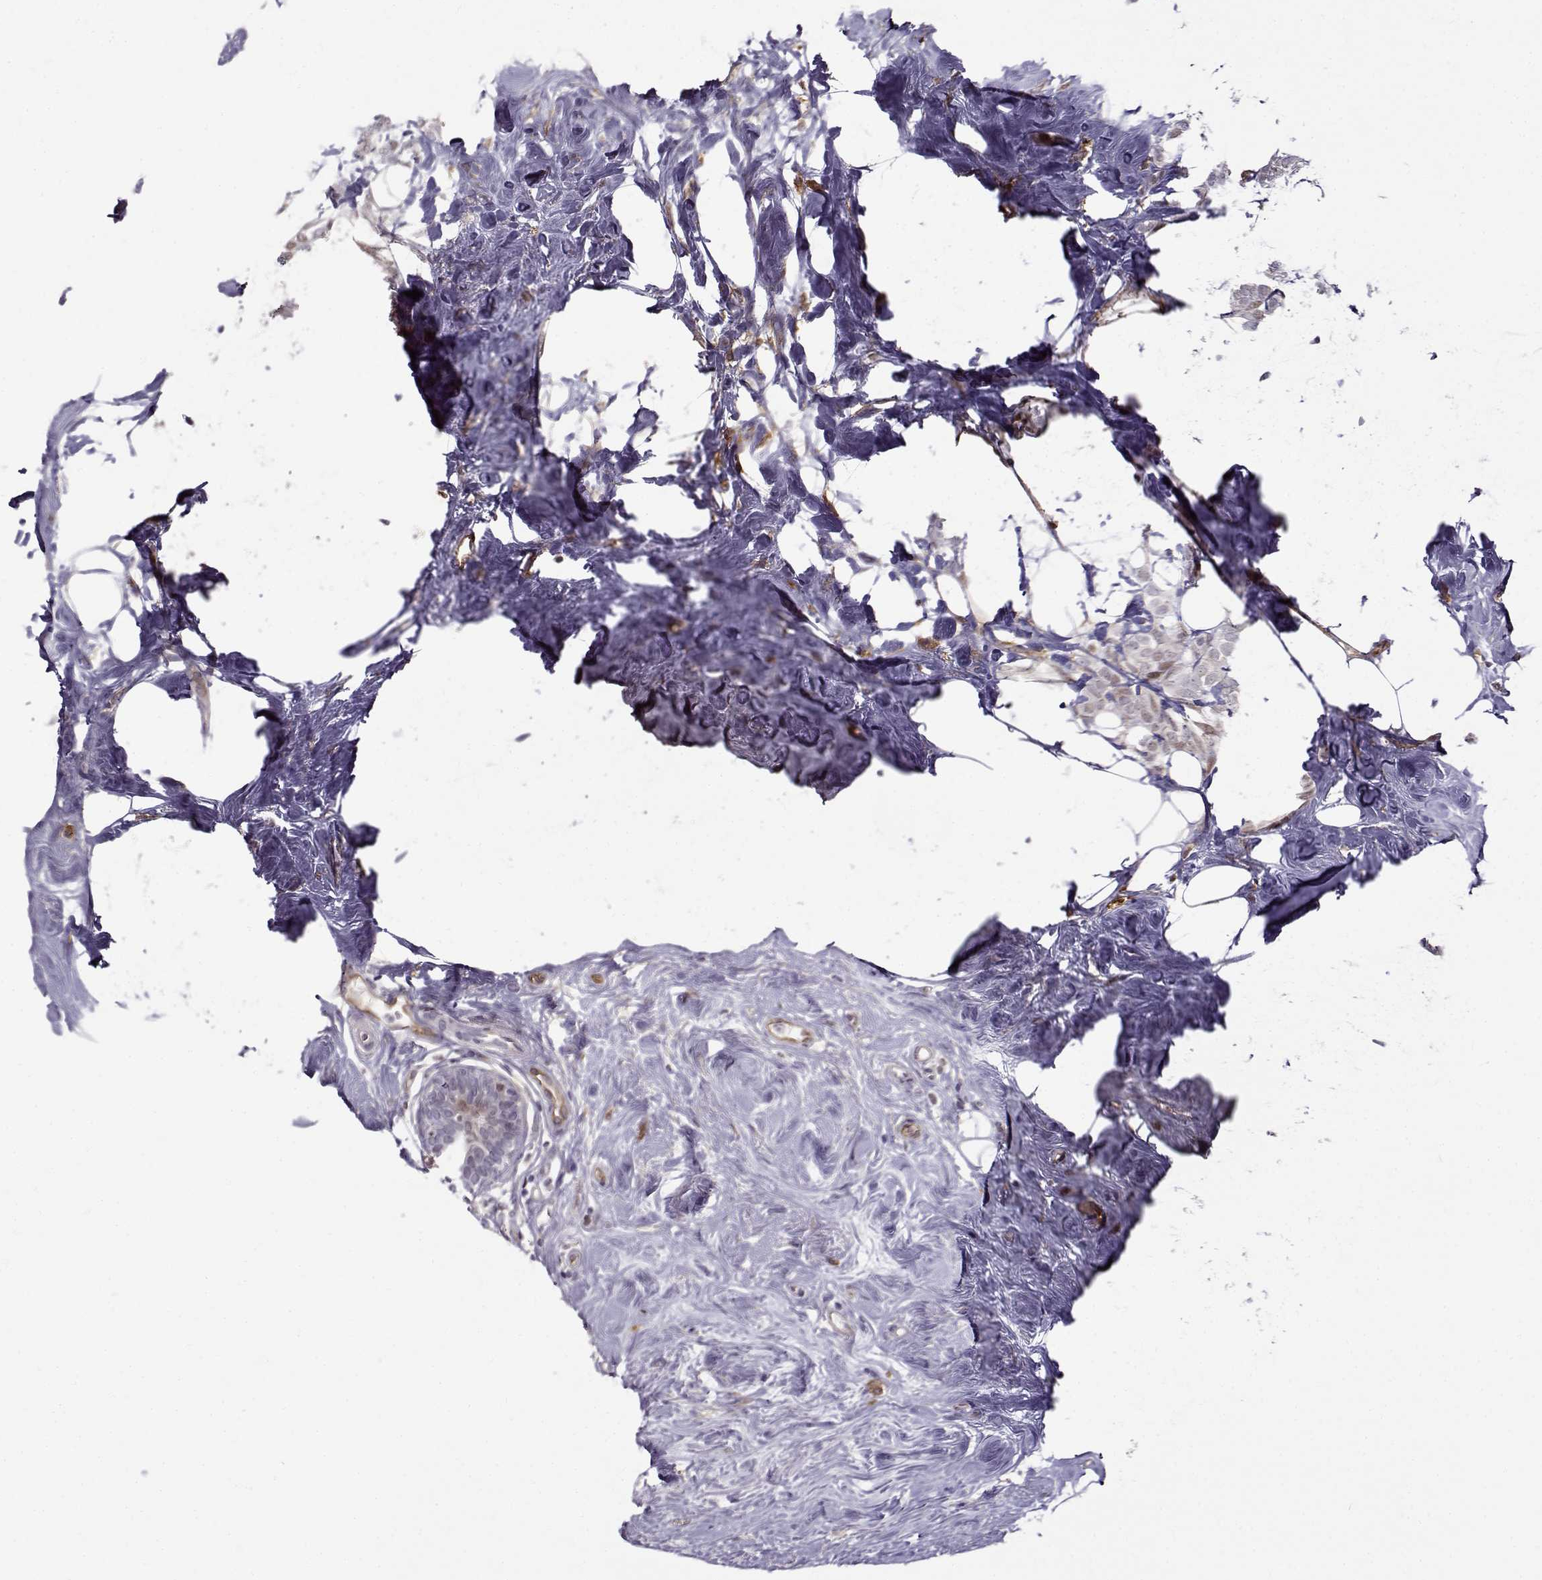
{"staining": {"intensity": "negative", "quantity": "none", "location": "none"}, "tissue": "breast cancer", "cell_type": "Tumor cells", "image_type": "cancer", "snomed": [{"axis": "morphology", "description": "Lobular carcinoma"}, {"axis": "topography", "description": "Breast"}], "caption": "Immunohistochemistry image of human breast cancer (lobular carcinoma) stained for a protein (brown), which shows no staining in tumor cells. (DAB (3,3'-diaminobenzidine) immunohistochemistry (IHC), high magnification).", "gene": "BACH1", "patient": {"sex": "female", "age": 49}}